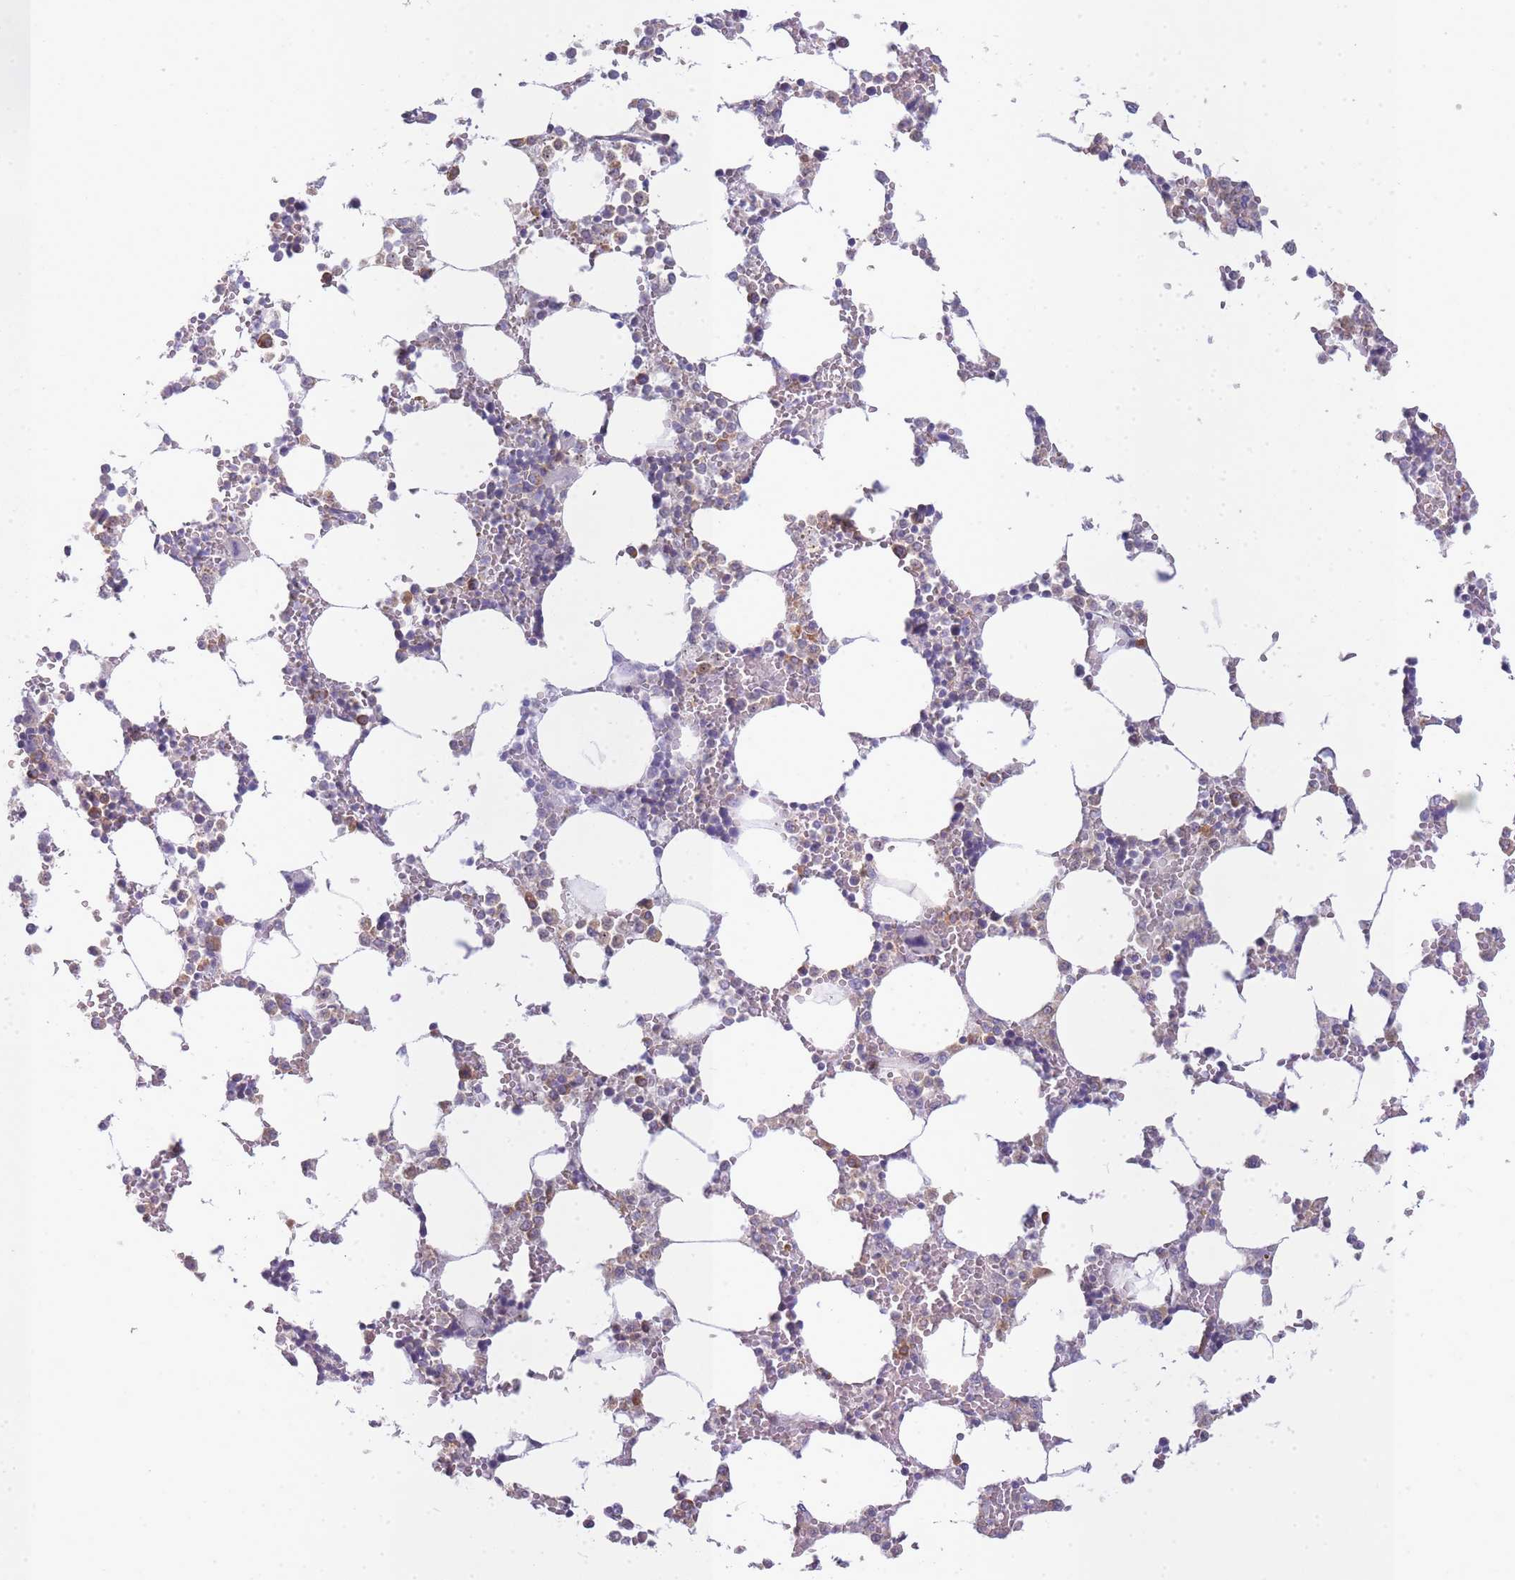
{"staining": {"intensity": "moderate", "quantity": "<25%", "location": "cytoplasmic/membranous"}, "tissue": "bone marrow", "cell_type": "Hematopoietic cells", "image_type": "normal", "snomed": [{"axis": "morphology", "description": "Normal tissue, NOS"}, {"axis": "topography", "description": "Bone marrow"}], "caption": "Moderate cytoplasmic/membranous positivity is seen in approximately <25% of hematopoietic cells in normal bone marrow.", "gene": "OR5L1", "patient": {"sex": "male", "age": 64}}